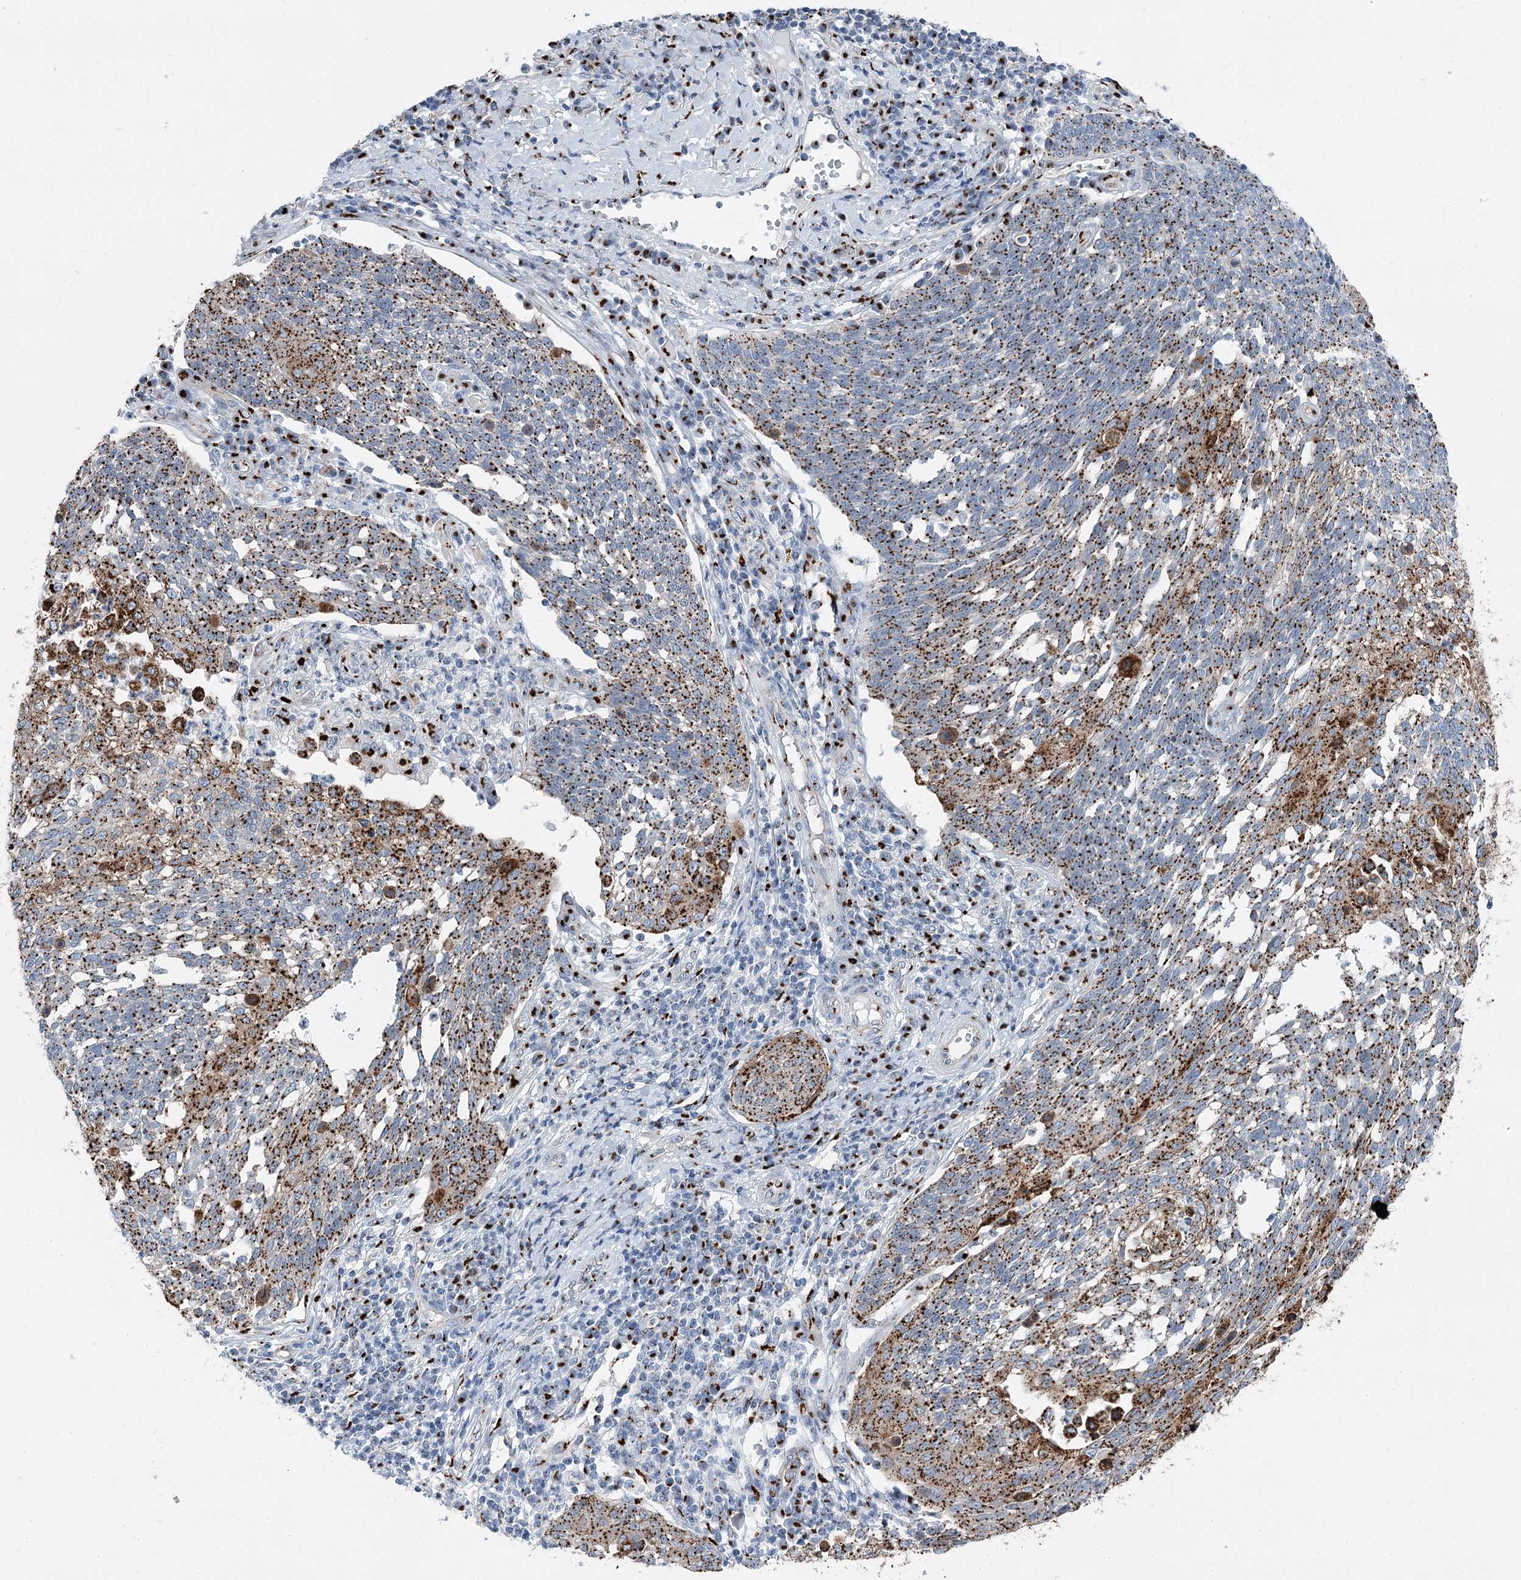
{"staining": {"intensity": "strong", "quantity": ">75%", "location": "cytoplasmic/membranous"}, "tissue": "cervical cancer", "cell_type": "Tumor cells", "image_type": "cancer", "snomed": [{"axis": "morphology", "description": "Squamous cell carcinoma, NOS"}, {"axis": "topography", "description": "Cervix"}], "caption": "A high amount of strong cytoplasmic/membranous expression is identified in about >75% of tumor cells in cervical cancer (squamous cell carcinoma) tissue.", "gene": "TMEM165", "patient": {"sex": "female", "age": 34}}